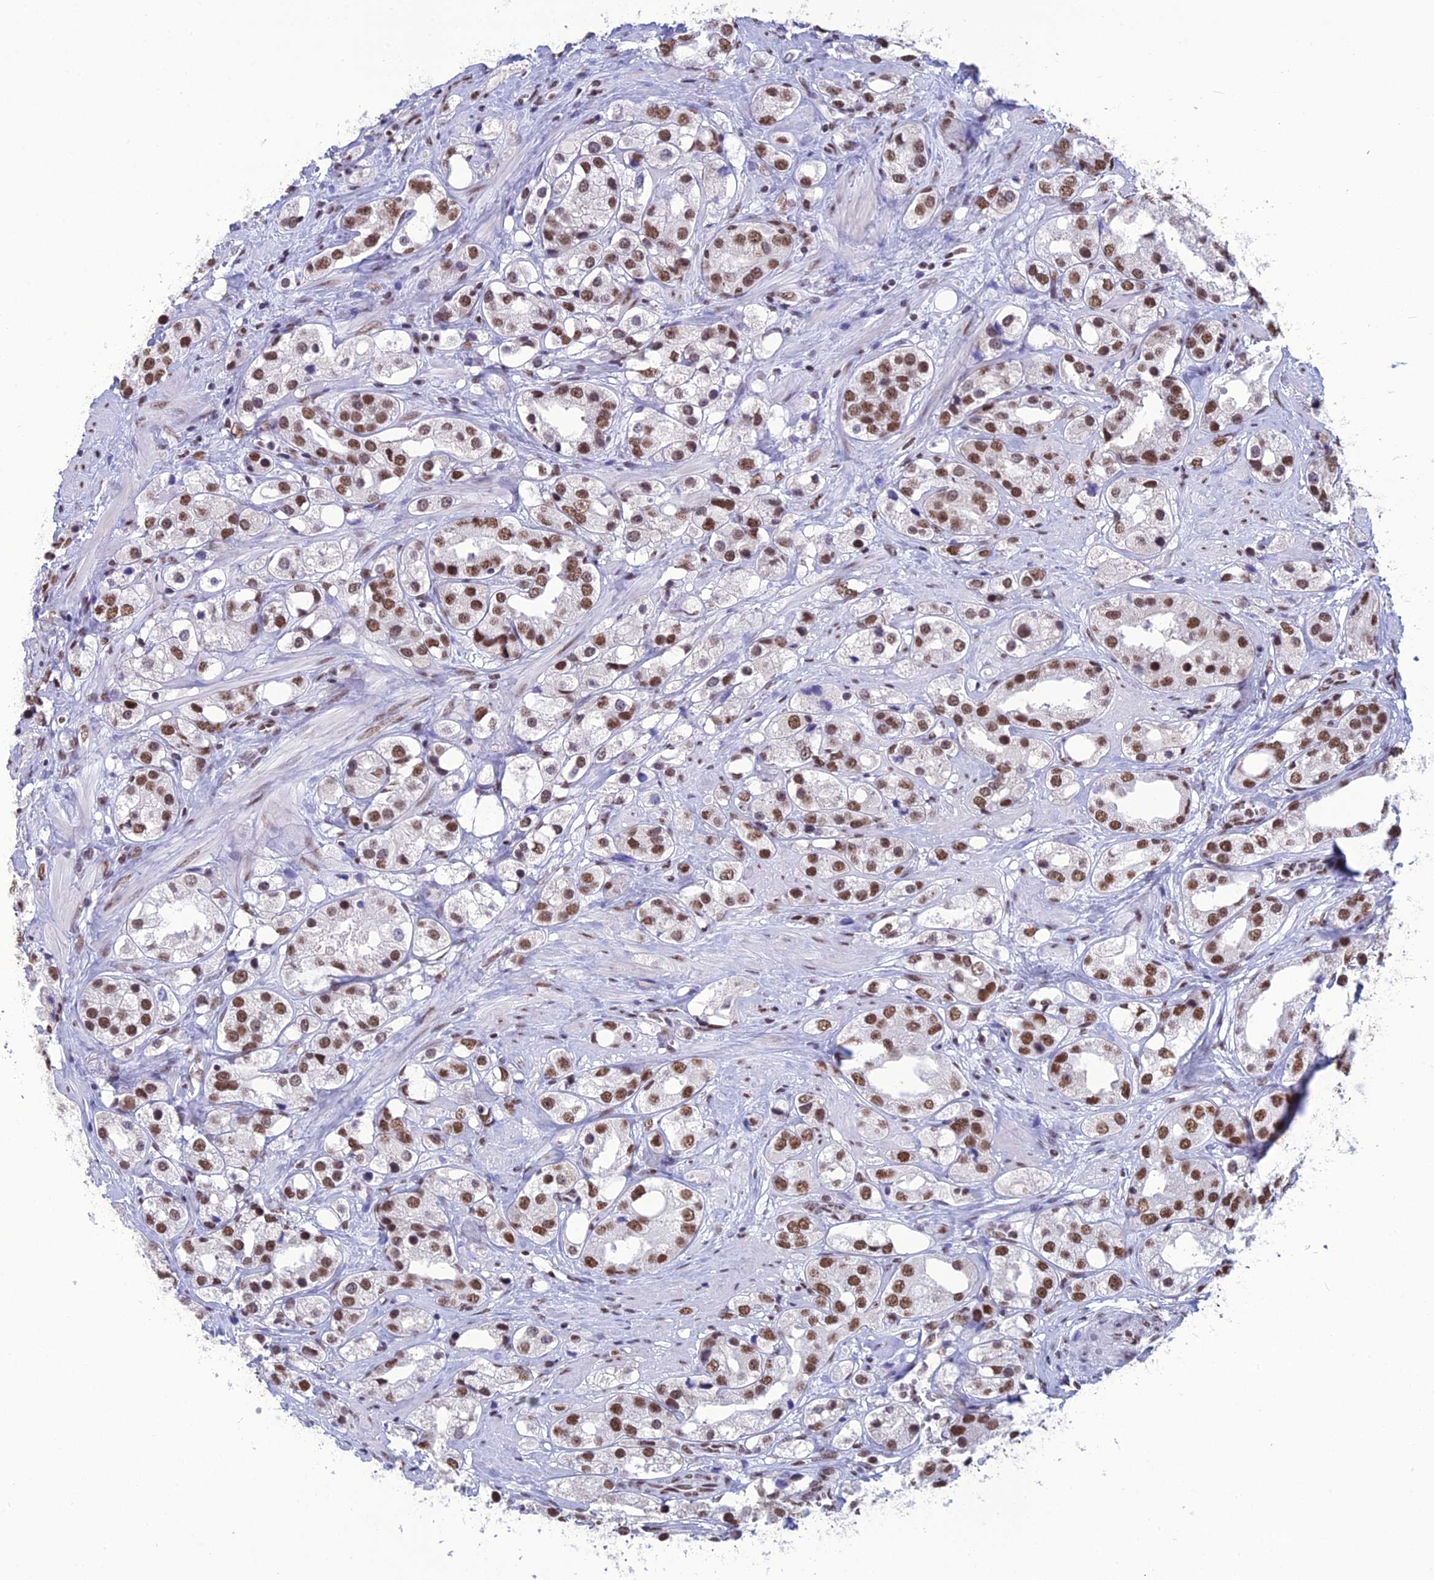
{"staining": {"intensity": "moderate", "quantity": ">75%", "location": "nuclear"}, "tissue": "prostate cancer", "cell_type": "Tumor cells", "image_type": "cancer", "snomed": [{"axis": "morphology", "description": "Adenocarcinoma, NOS"}, {"axis": "topography", "description": "Prostate"}], "caption": "Prostate cancer (adenocarcinoma) stained with a brown dye shows moderate nuclear positive expression in approximately >75% of tumor cells.", "gene": "PRAMEF12", "patient": {"sex": "male", "age": 79}}